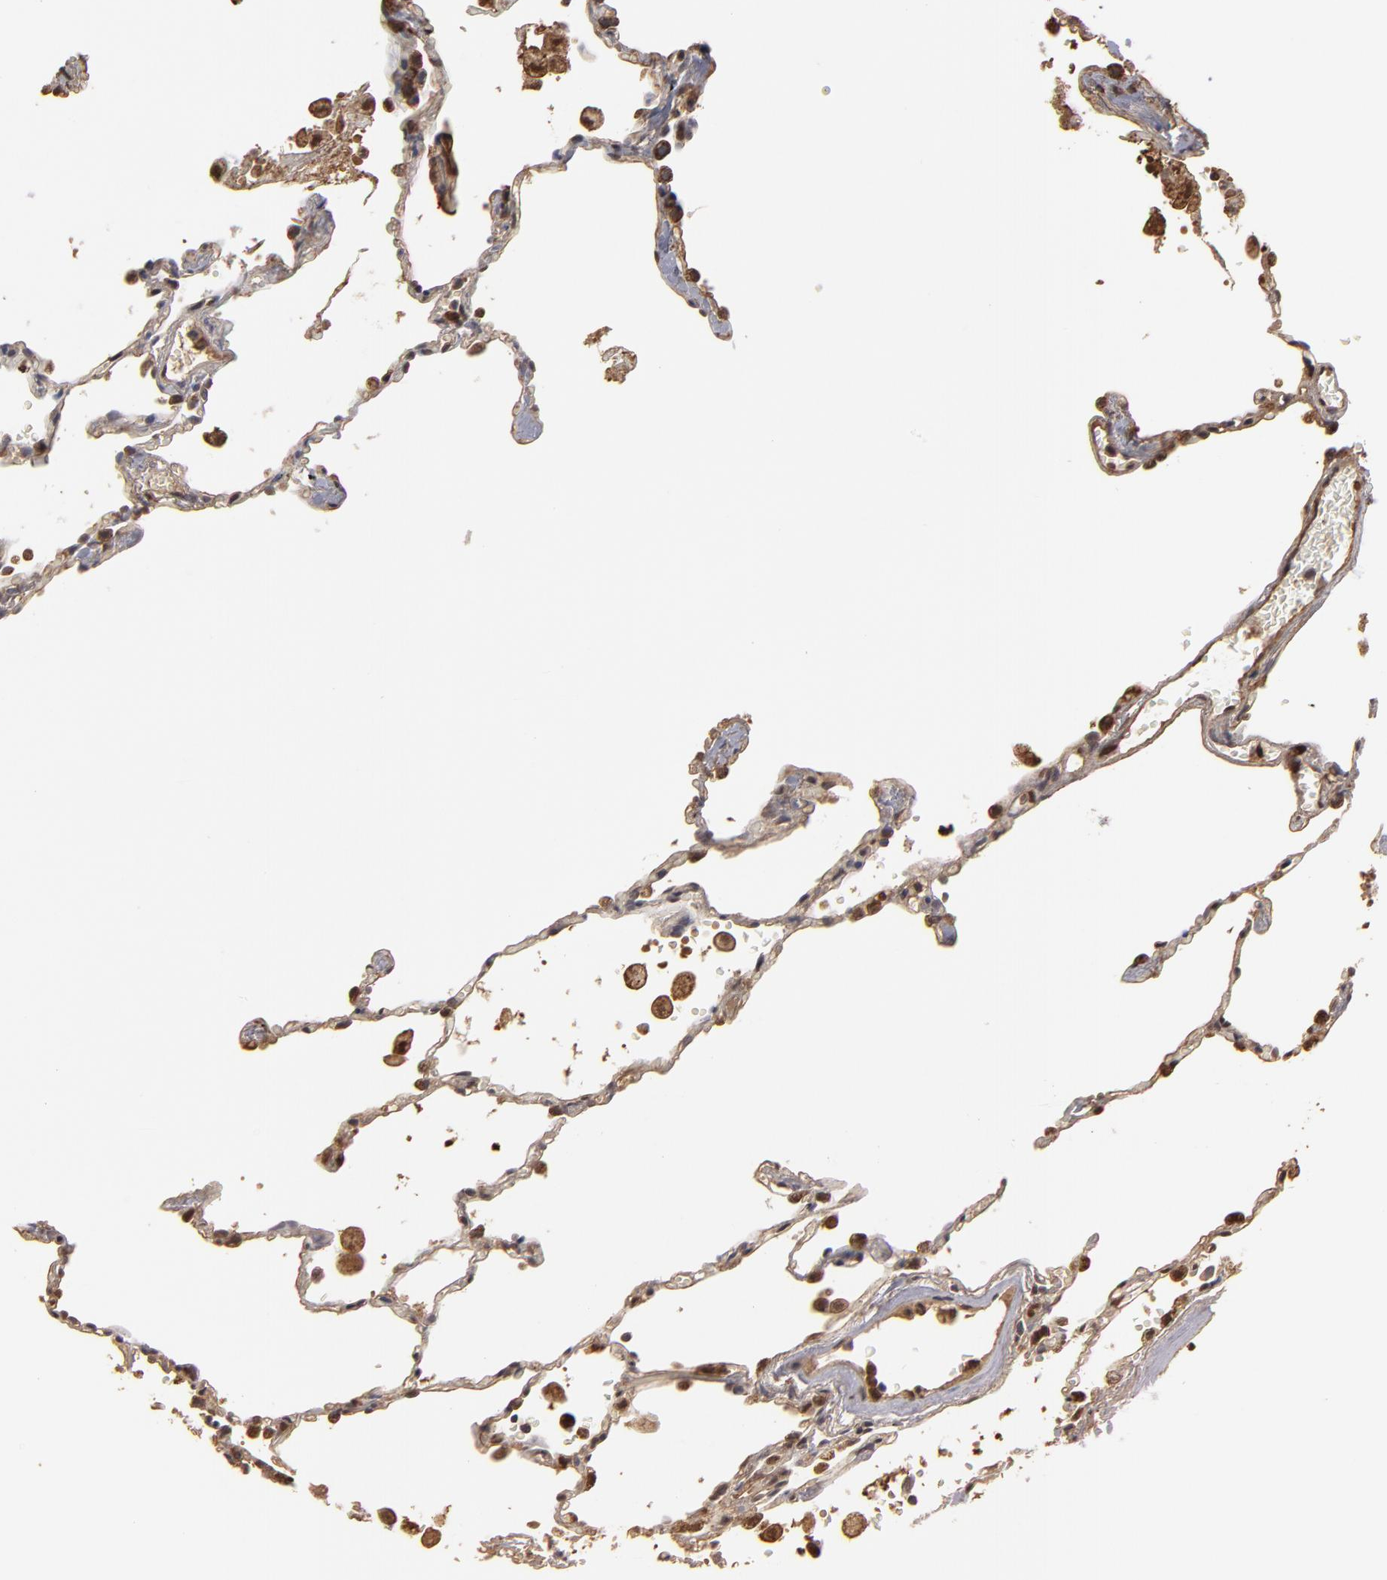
{"staining": {"intensity": "moderate", "quantity": ">75%", "location": "cytoplasmic/membranous,nuclear"}, "tissue": "lung", "cell_type": "Alveolar cells", "image_type": "normal", "snomed": [{"axis": "morphology", "description": "Normal tissue, NOS"}, {"axis": "topography", "description": "Lung"}], "caption": "The micrograph demonstrates immunohistochemical staining of normal lung. There is moderate cytoplasmic/membranous,nuclear positivity is present in about >75% of alveolar cells.", "gene": "RO60", "patient": {"sex": "male", "age": 71}}